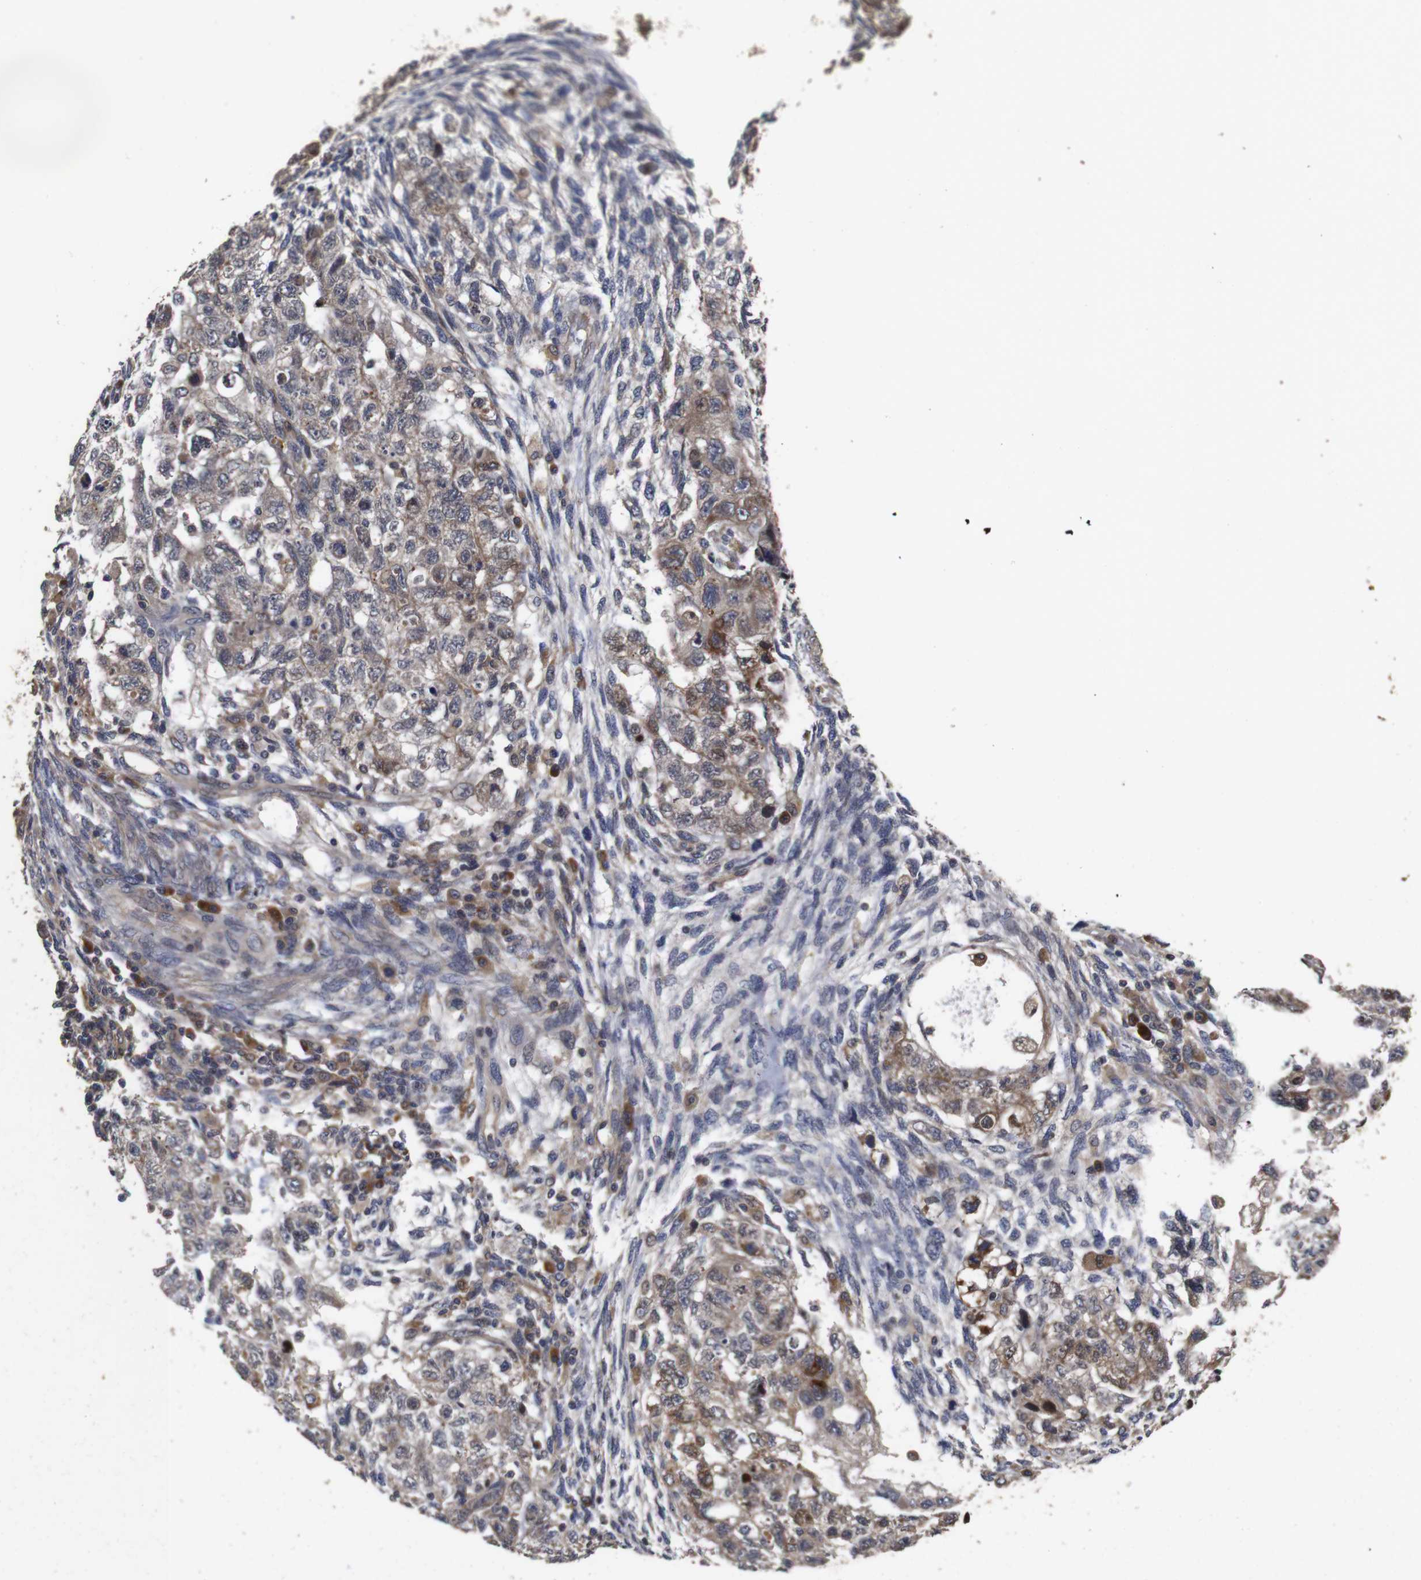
{"staining": {"intensity": "moderate", "quantity": ">75%", "location": "cytoplasmic/membranous"}, "tissue": "testis cancer", "cell_type": "Tumor cells", "image_type": "cancer", "snomed": [{"axis": "morphology", "description": "Normal tissue, NOS"}, {"axis": "morphology", "description": "Carcinoma, Embryonal, NOS"}, {"axis": "topography", "description": "Testis"}], "caption": "Testis cancer was stained to show a protein in brown. There is medium levels of moderate cytoplasmic/membranous positivity in approximately >75% of tumor cells.", "gene": "PTPN14", "patient": {"sex": "male", "age": 36}}